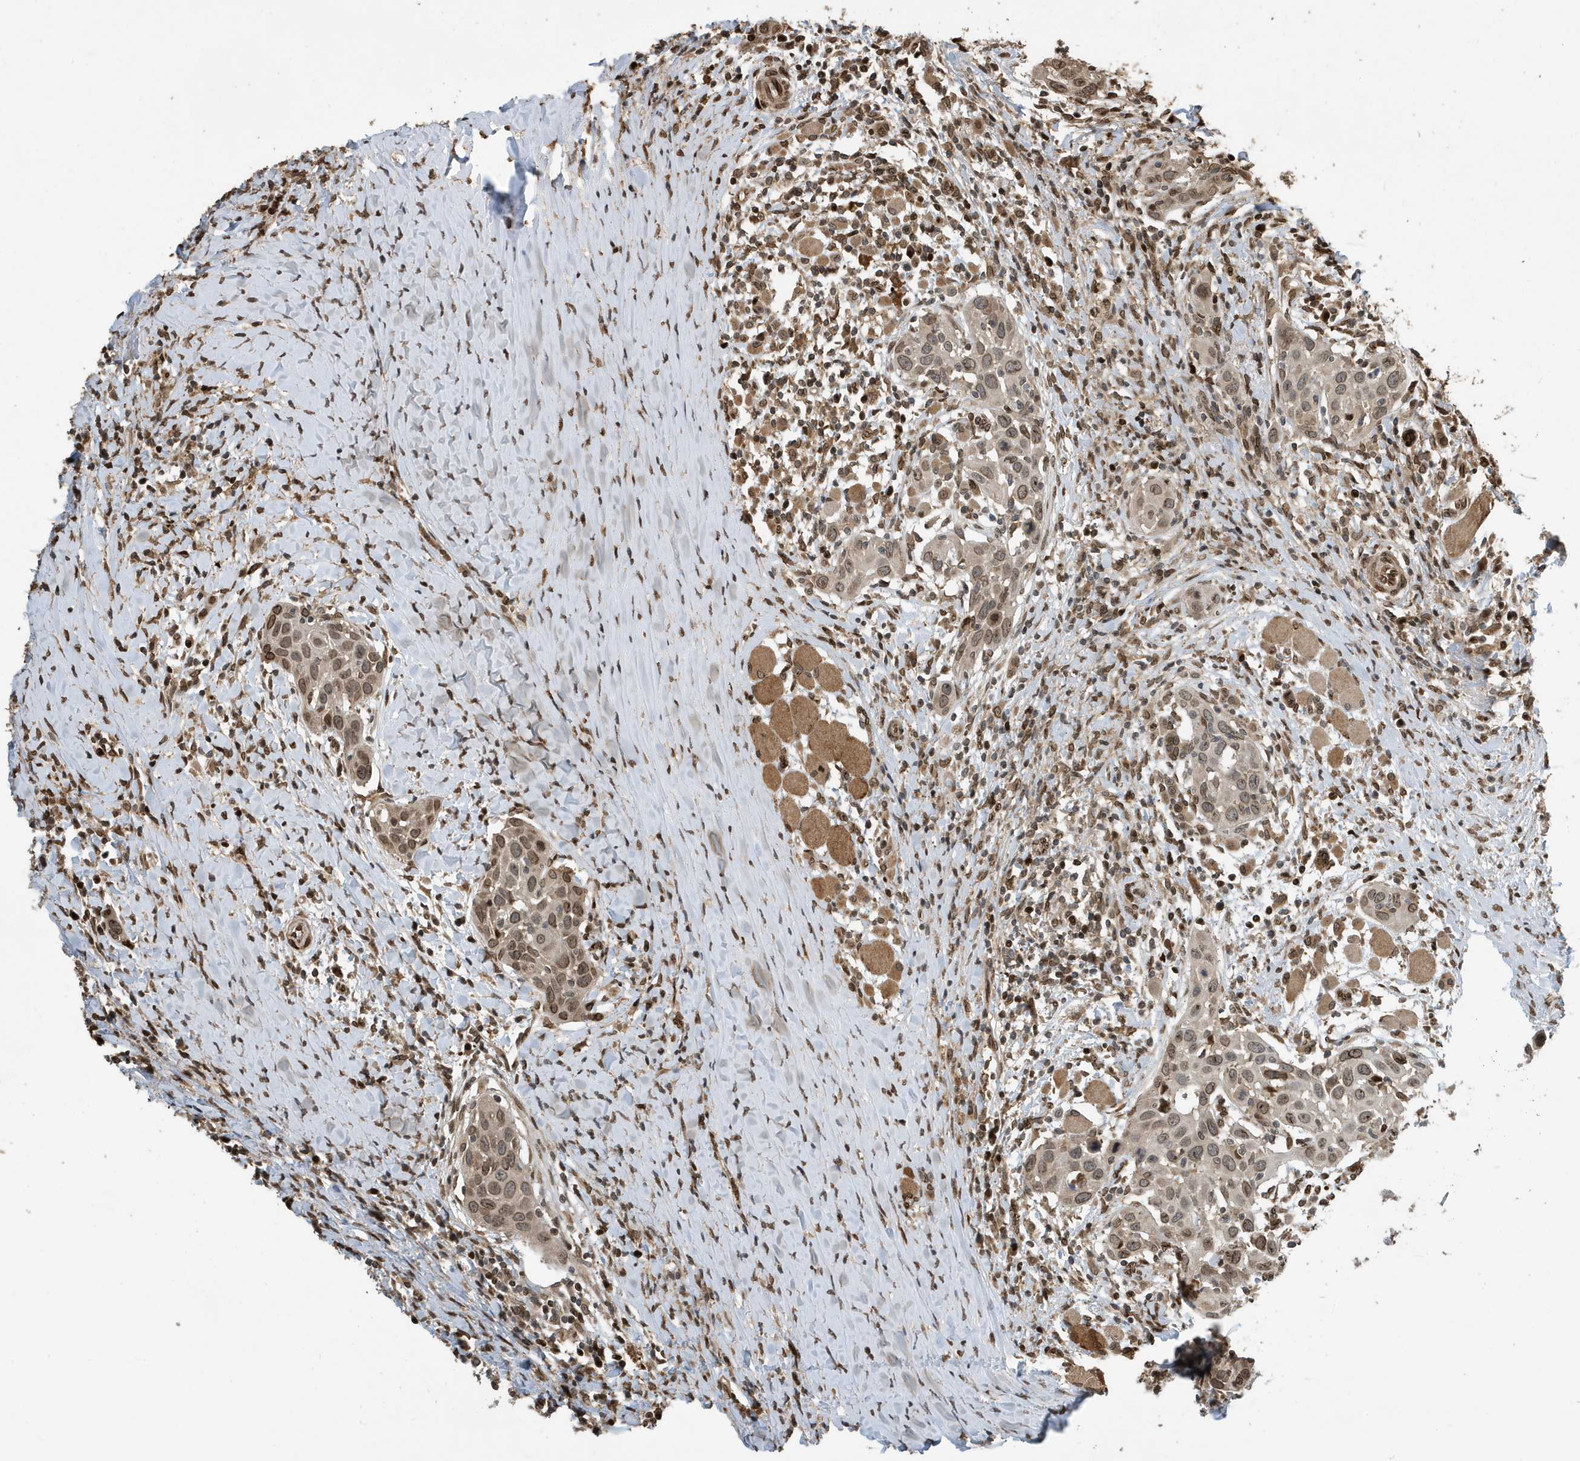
{"staining": {"intensity": "moderate", "quantity": ">75%", "location": "nuclear"}, "tissue": "head and neck cancer", "cell_type": "Tumor cells", "image_type": "cancer", "snomed": [{"axis": "morphology", "description": "Squamous cell carcinoma, NOS"}, {"axis": "topography", "description": "Oral tissue"}, {"axis": "topography", "description": "Head-Neck"}], "caption": "High-magnification brightfield microscopy of head and neck cancer stained with DAB (brown) and counterstained with hematoxylin (blue). tumor cells exhibit moderate nuclear positivity is present in about>75% of cells.", "gene": "DUSP18", "patient": {"sex": "female", "age": 50}}